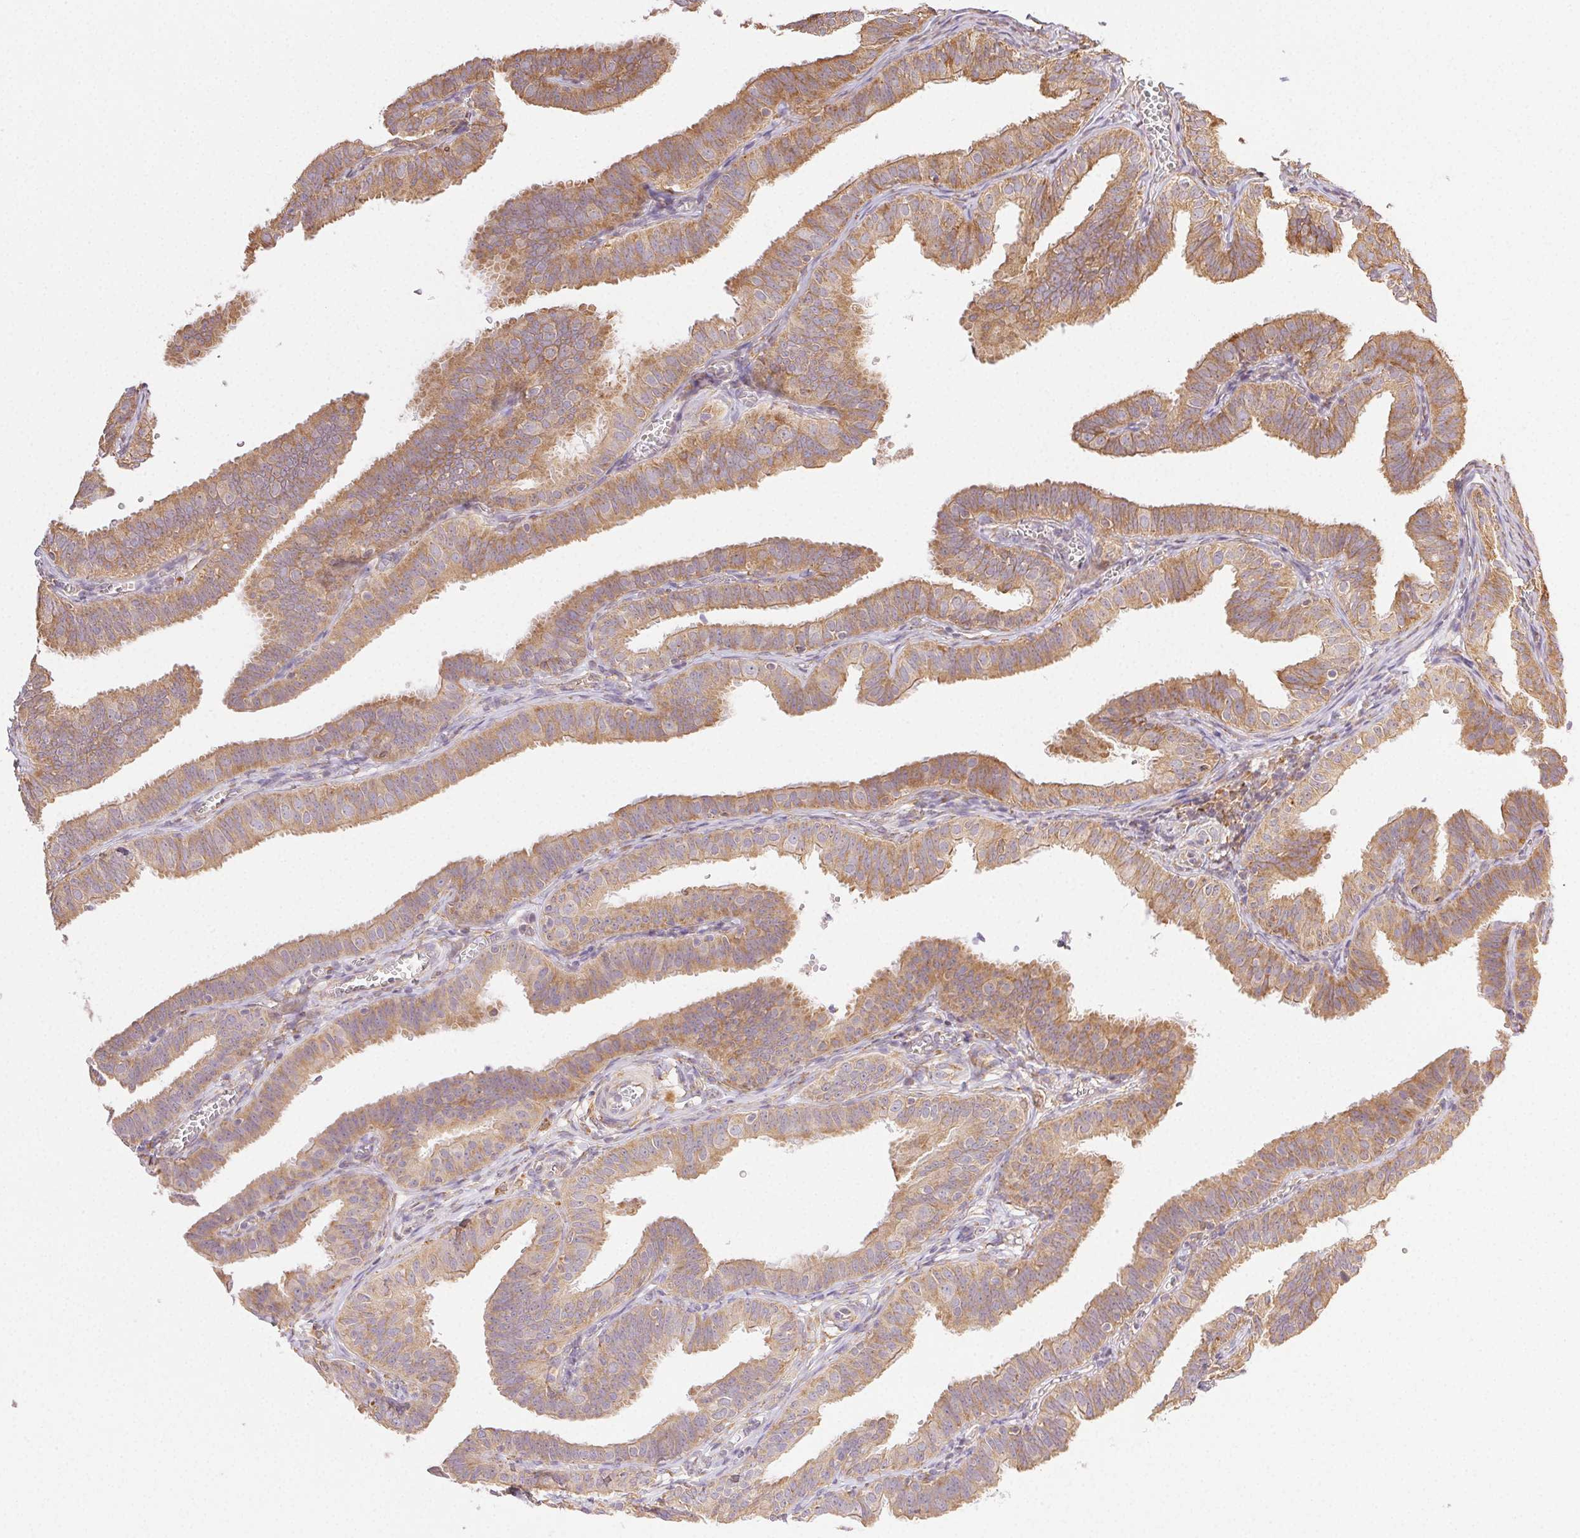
{"staining": {"intensity": "moderate", "quantity": ">75%", "location": "cytoplasmic/membranous"}, "tissue": "fallopian tube", "cell_type": "Glandular cells", "image_type": "normal", "snomed": [{"axis": "morphology", "description": "Normal tissue, NOS"}, {"axis": "topography", "description": "Fallopian tube"}], "caption": "A high-resolution micrograph shows immunohistochemistry staining of normal fallopian tube, which reveals moderate cytoplasmic/membranous staining in approximately >75% of glandular cells.", "gene": "ENTREP1", "patient": {"sex": "female", "age": 25}}